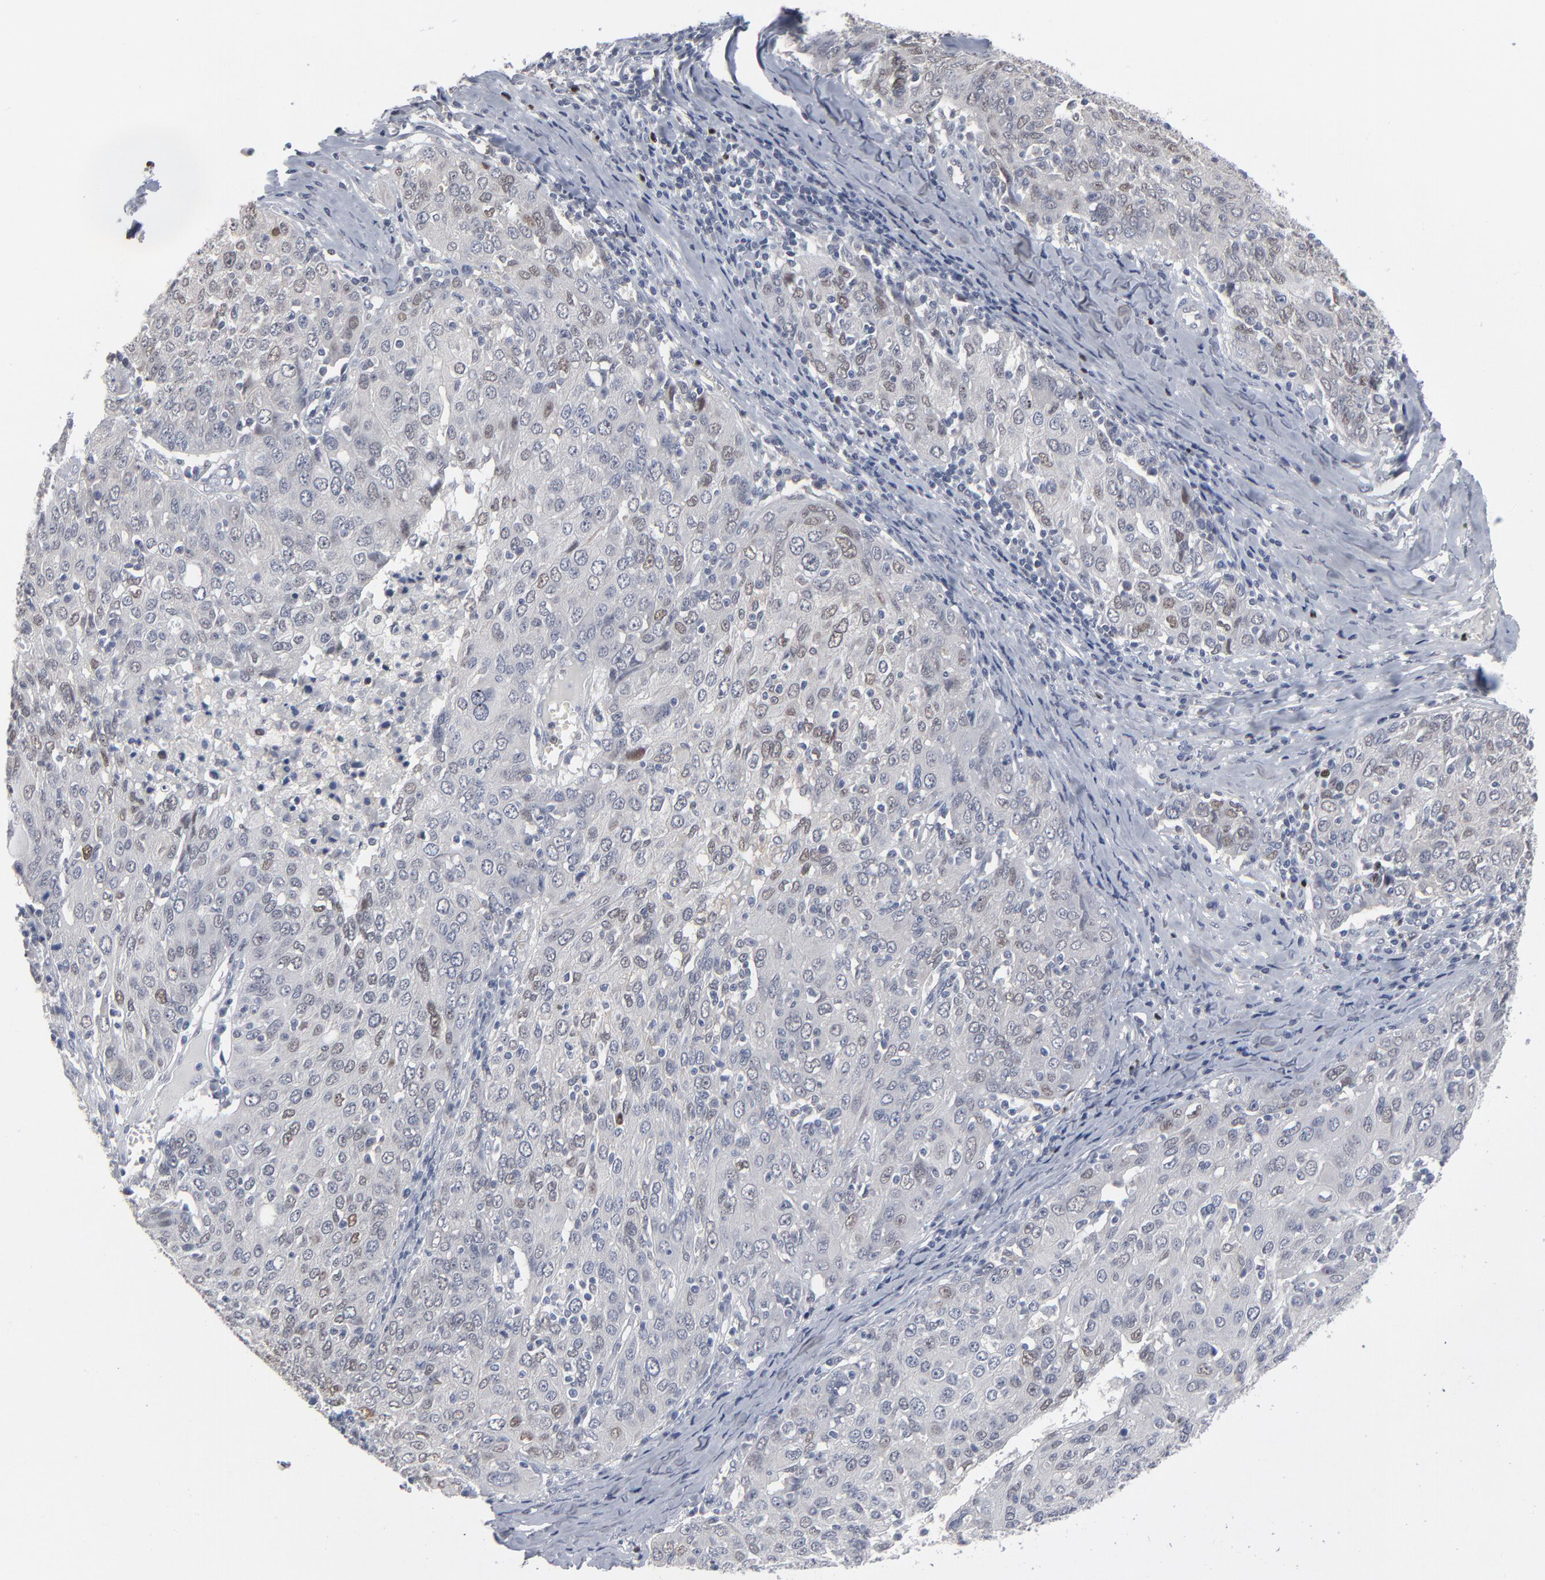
{"staining": {"intensity": "negative", "quantity": "none", "location": "none"}, "tissue": "ovarian cancer", "cell_type": "Tumor cells", "image_type": "cancer", "snomed": [{"axis": "morphology", "description": "Carcinoma, endometroid"}, {"axis": "topography", "description": "Ovary"}], "caption": "An image of ovarian cancer stained for a protein reveals no brown staining in tumor cells.", "gene": "FOXN2", "patient": {"sex": "female", "age": 50}}